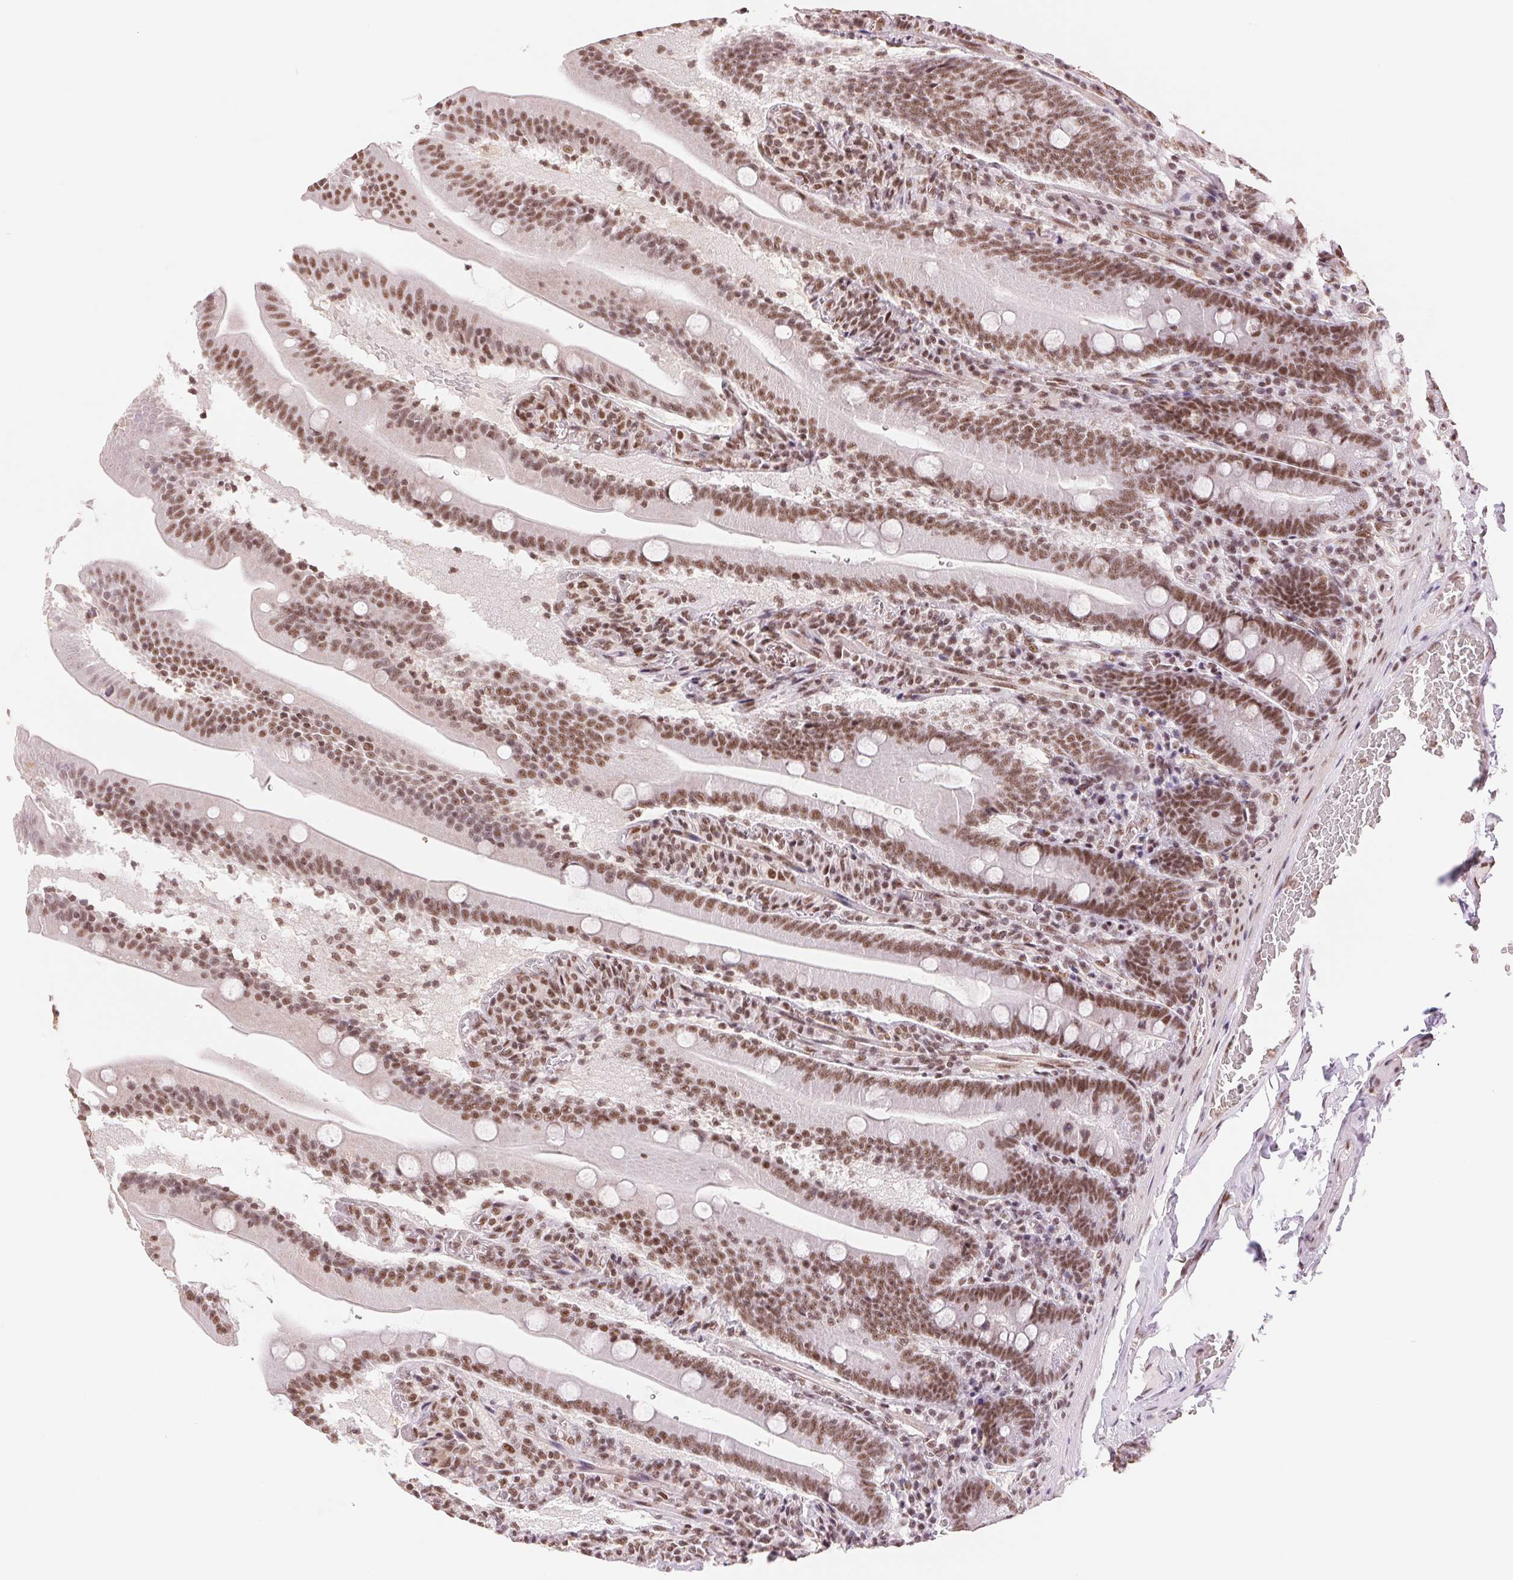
{"staining": {"intensity": "moderate", "quantity": ">75%", "location": "nuclear"}, "tissue": "small intestine", "cell_type": "Glandular cells", "image_type": "normal", "snomed": [{"axis": "morphology", "description": "Normal tissue, NOS"}, {"axis": "topography", "description": "Small intestine"}], "caption": "Immunohistochemical staining of normal human small intestine reveals >75% levels of moderate nuclear protein positivity in approximately >75% of glandular cells.", "gene": "SREK1", "patient": {"sex": "male", "age": 37}}